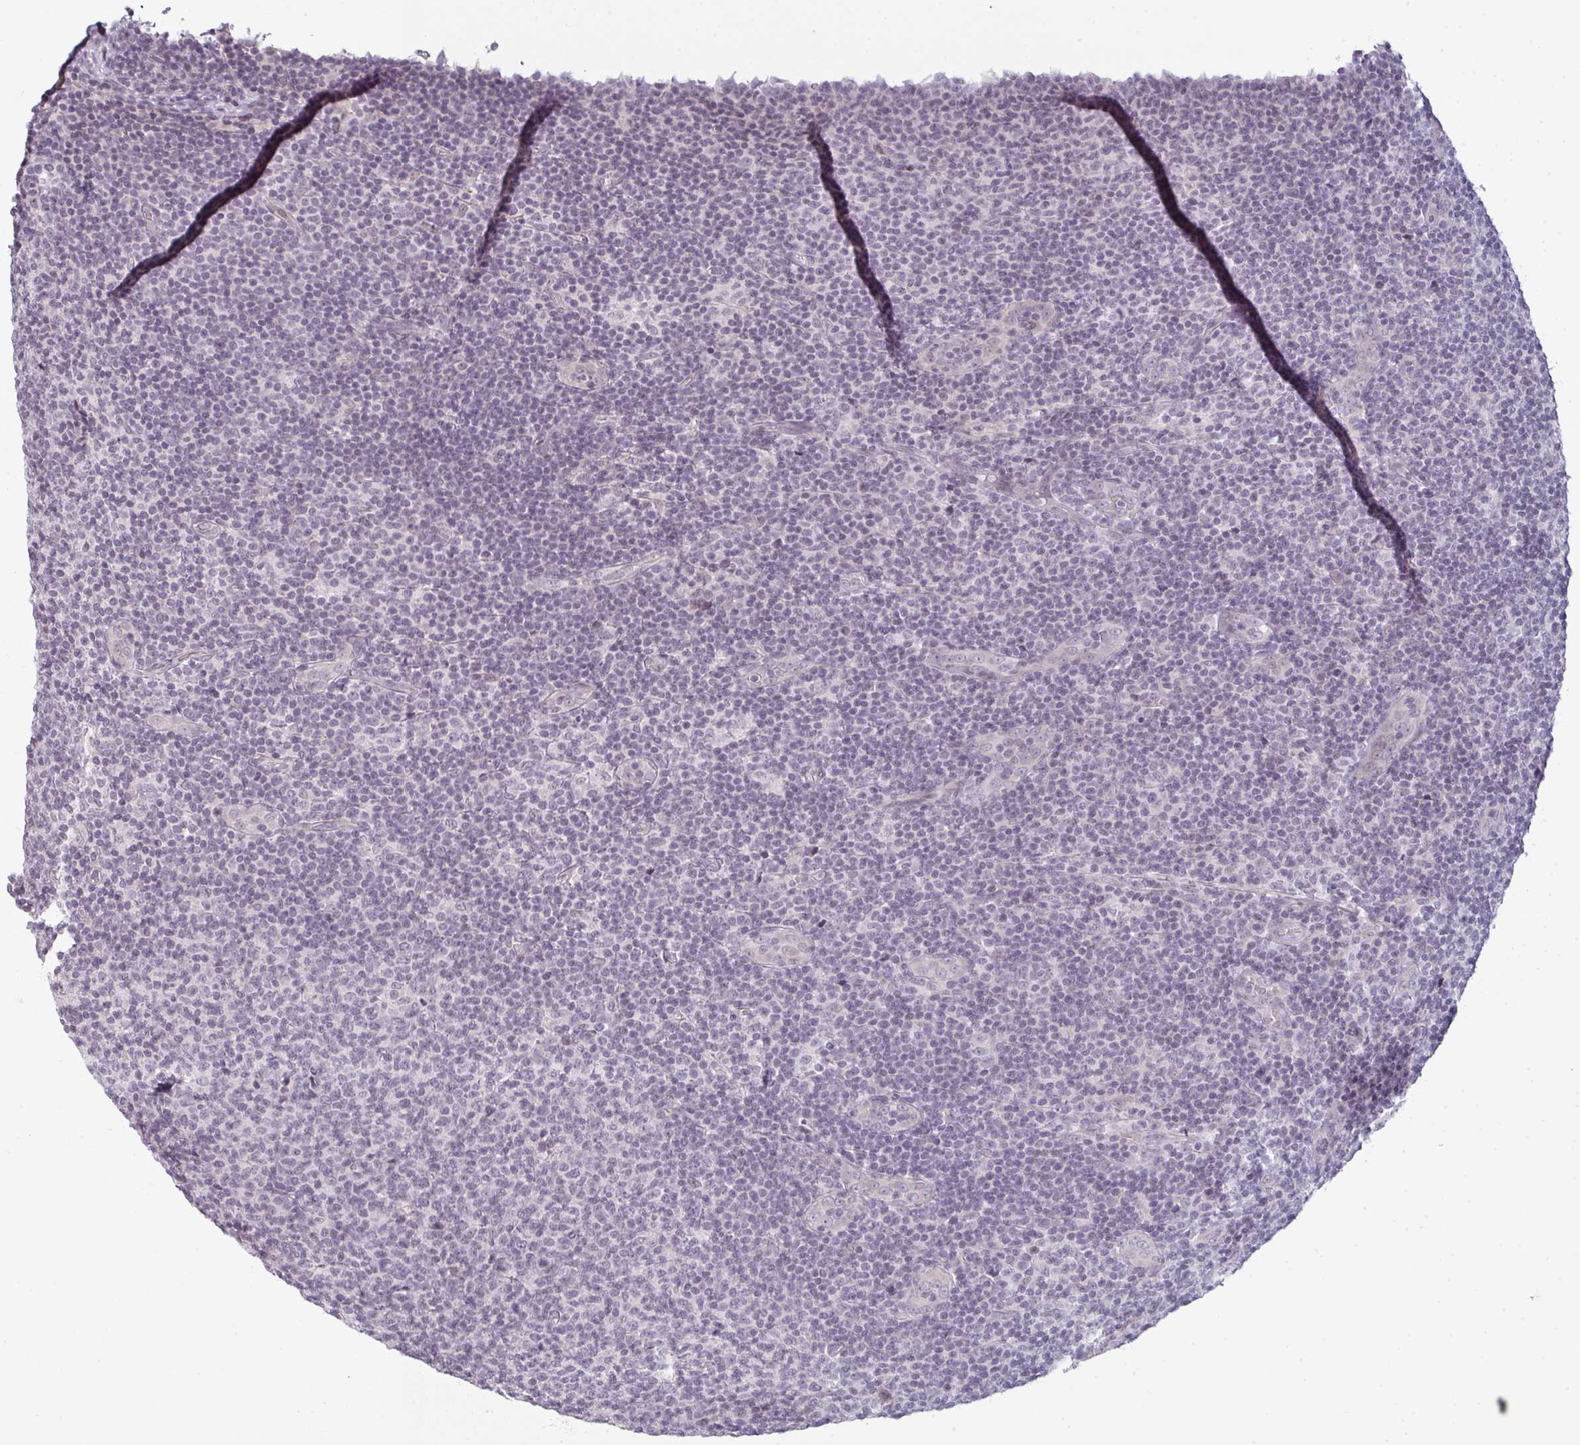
{"staining": {"intensity": "negative", "quantity": "none", "location": "none"}, "tissue": "lymphoma", "cell_type": "Tumor cells", "image_type": "cancer", "snomed": [{"axis": "morphology", "description": "Malignant lymphoma, non-Hodgkin's type, Low grade"}, {"axis": "topography", "description": "Lymph node"}], "caption": "This is a image of immunohistochemistry staining of lymphoma, which shows no staining in tumor cells.", "gene": "RBBP6", "patient": {"sex": "male", "age": 66}}